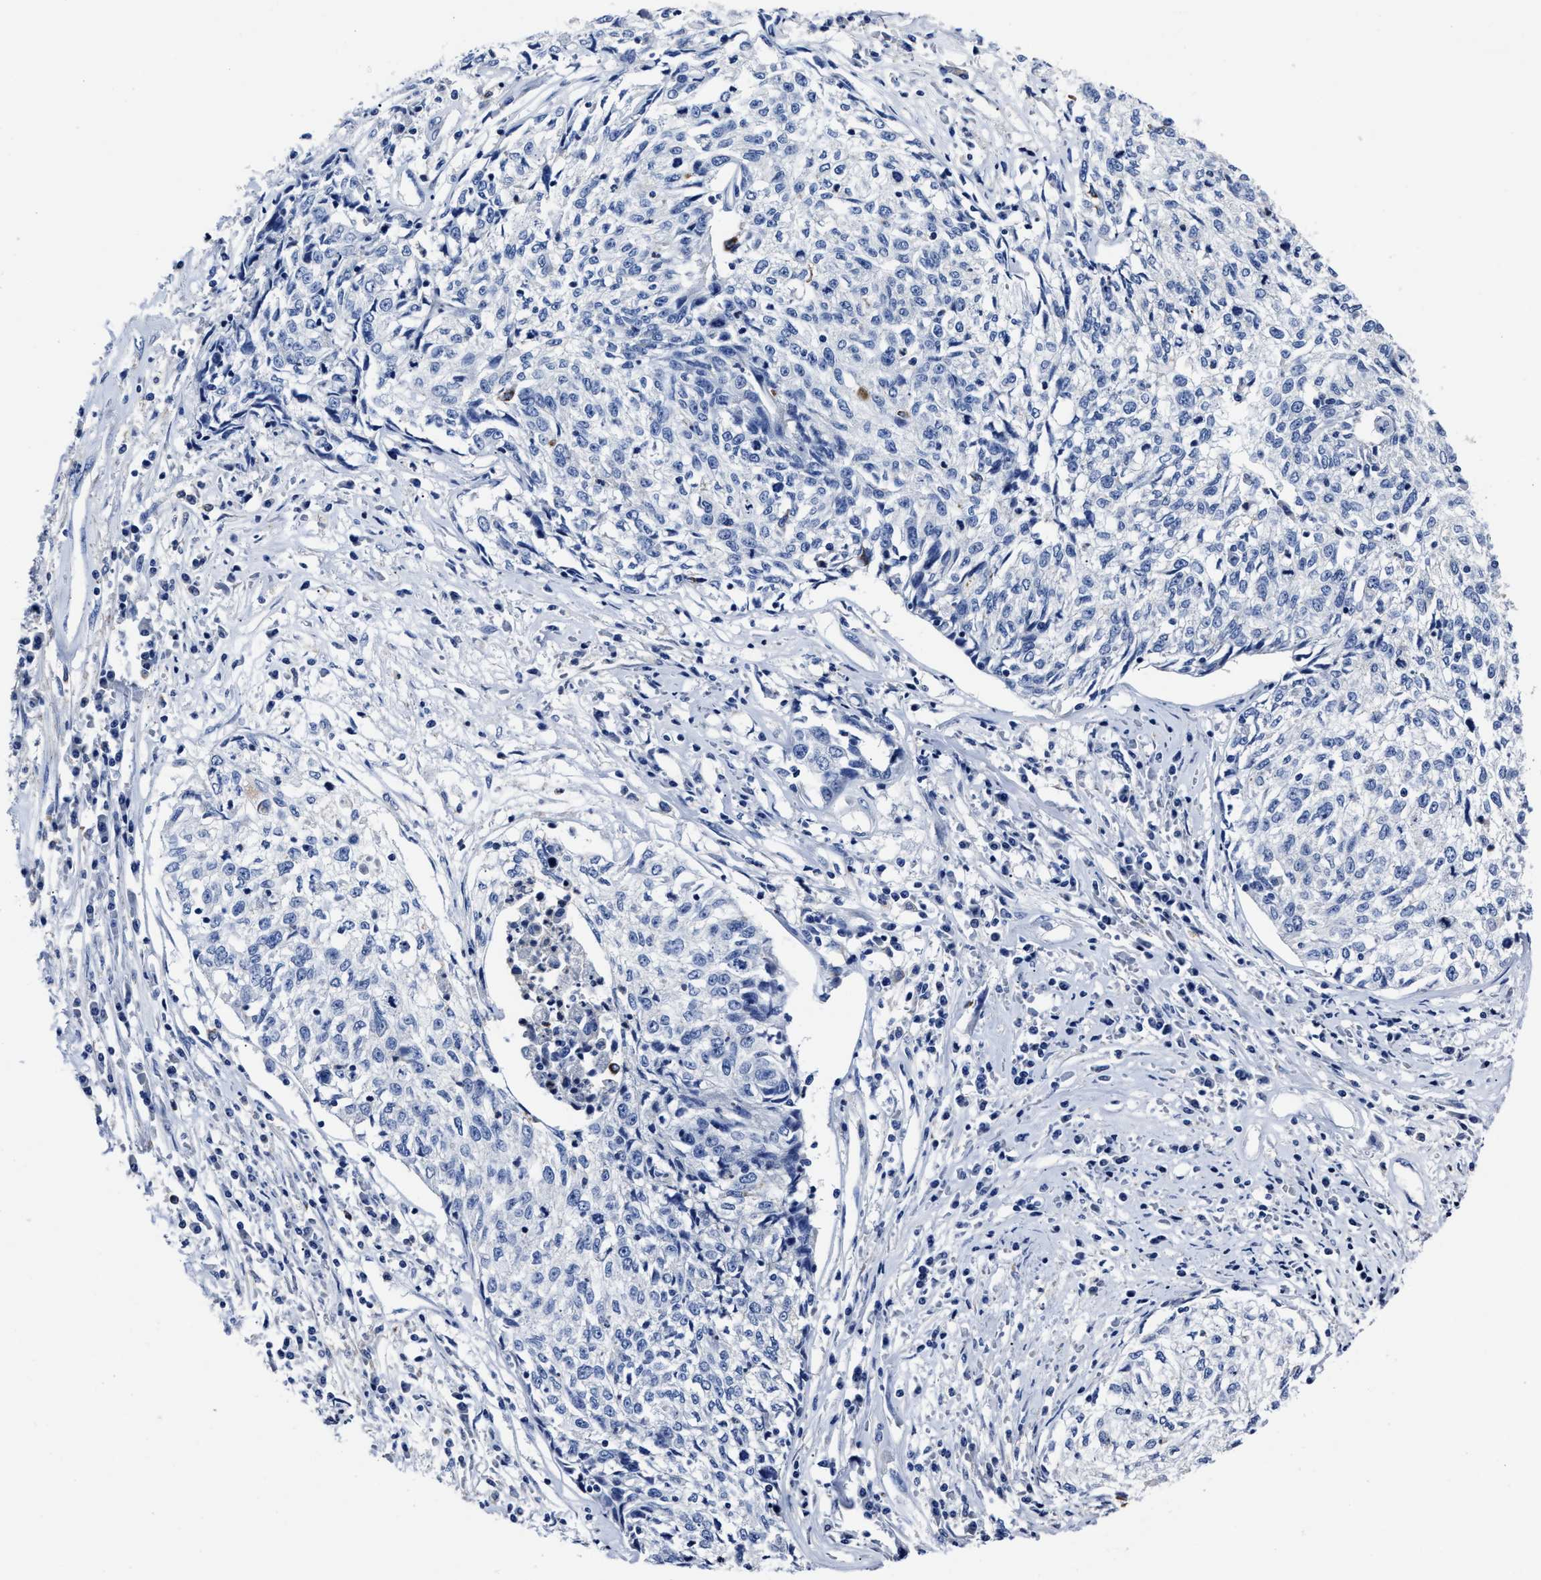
{"staining": {"intensity": "negative", "quantity": "none", "location": "none"}, "tissue": "cervical cancer", "cell_type": "Tumor cells", "image_type": "cancer", "snomed": [{"axis": "morphology", "description": "Squamous cell carcinoma, NOS"}, {"axis": "topography", "description": "Cervix"}], "caption": "IHC of human squamous cell carcinoma (cervical) exhibits no staining in tumor cells.", "gene": "LAMTOR4", "patient": {"sex": "female", "age": 57}}